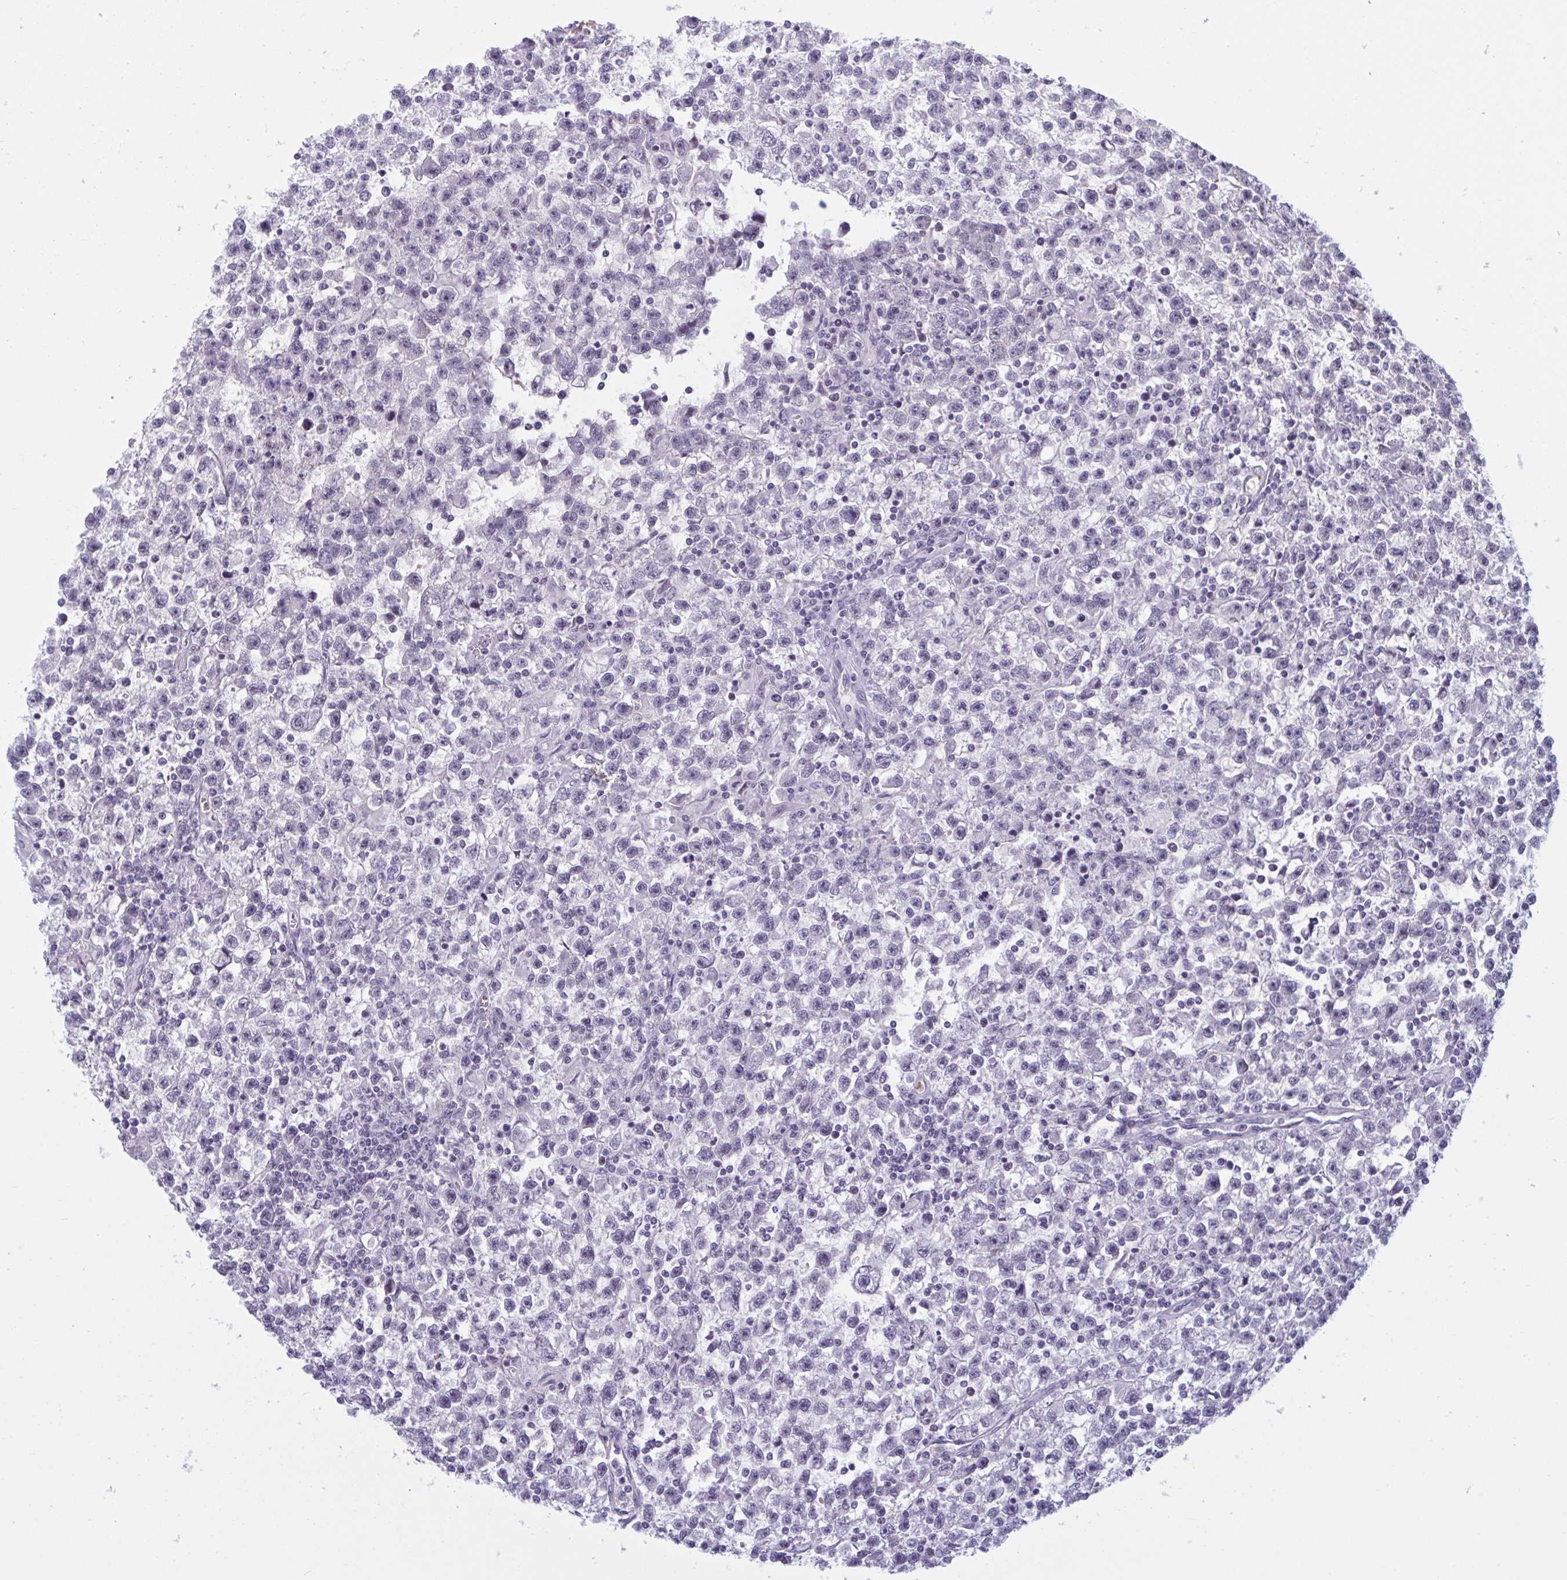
{"staining": {"intensity": "negative", "quantity": "none", "location": "none"}, "tissue": "testis cancer", "cell_type": "Tumor cells", "image_type": "cancer", "snomed": [{"axis": "morphology", "description": "Seminoma, NOS"}, {"axis": "topography", "description": "Testis"}], "caption": "Image shows no protein expression in tumor cells of testis cancer tissue. (DAB immunohistochemistry visualized using brightfield microscopy, high magnification).", "gene": "HSD11B2", "patient": {"sex": "male", "age": 31}}